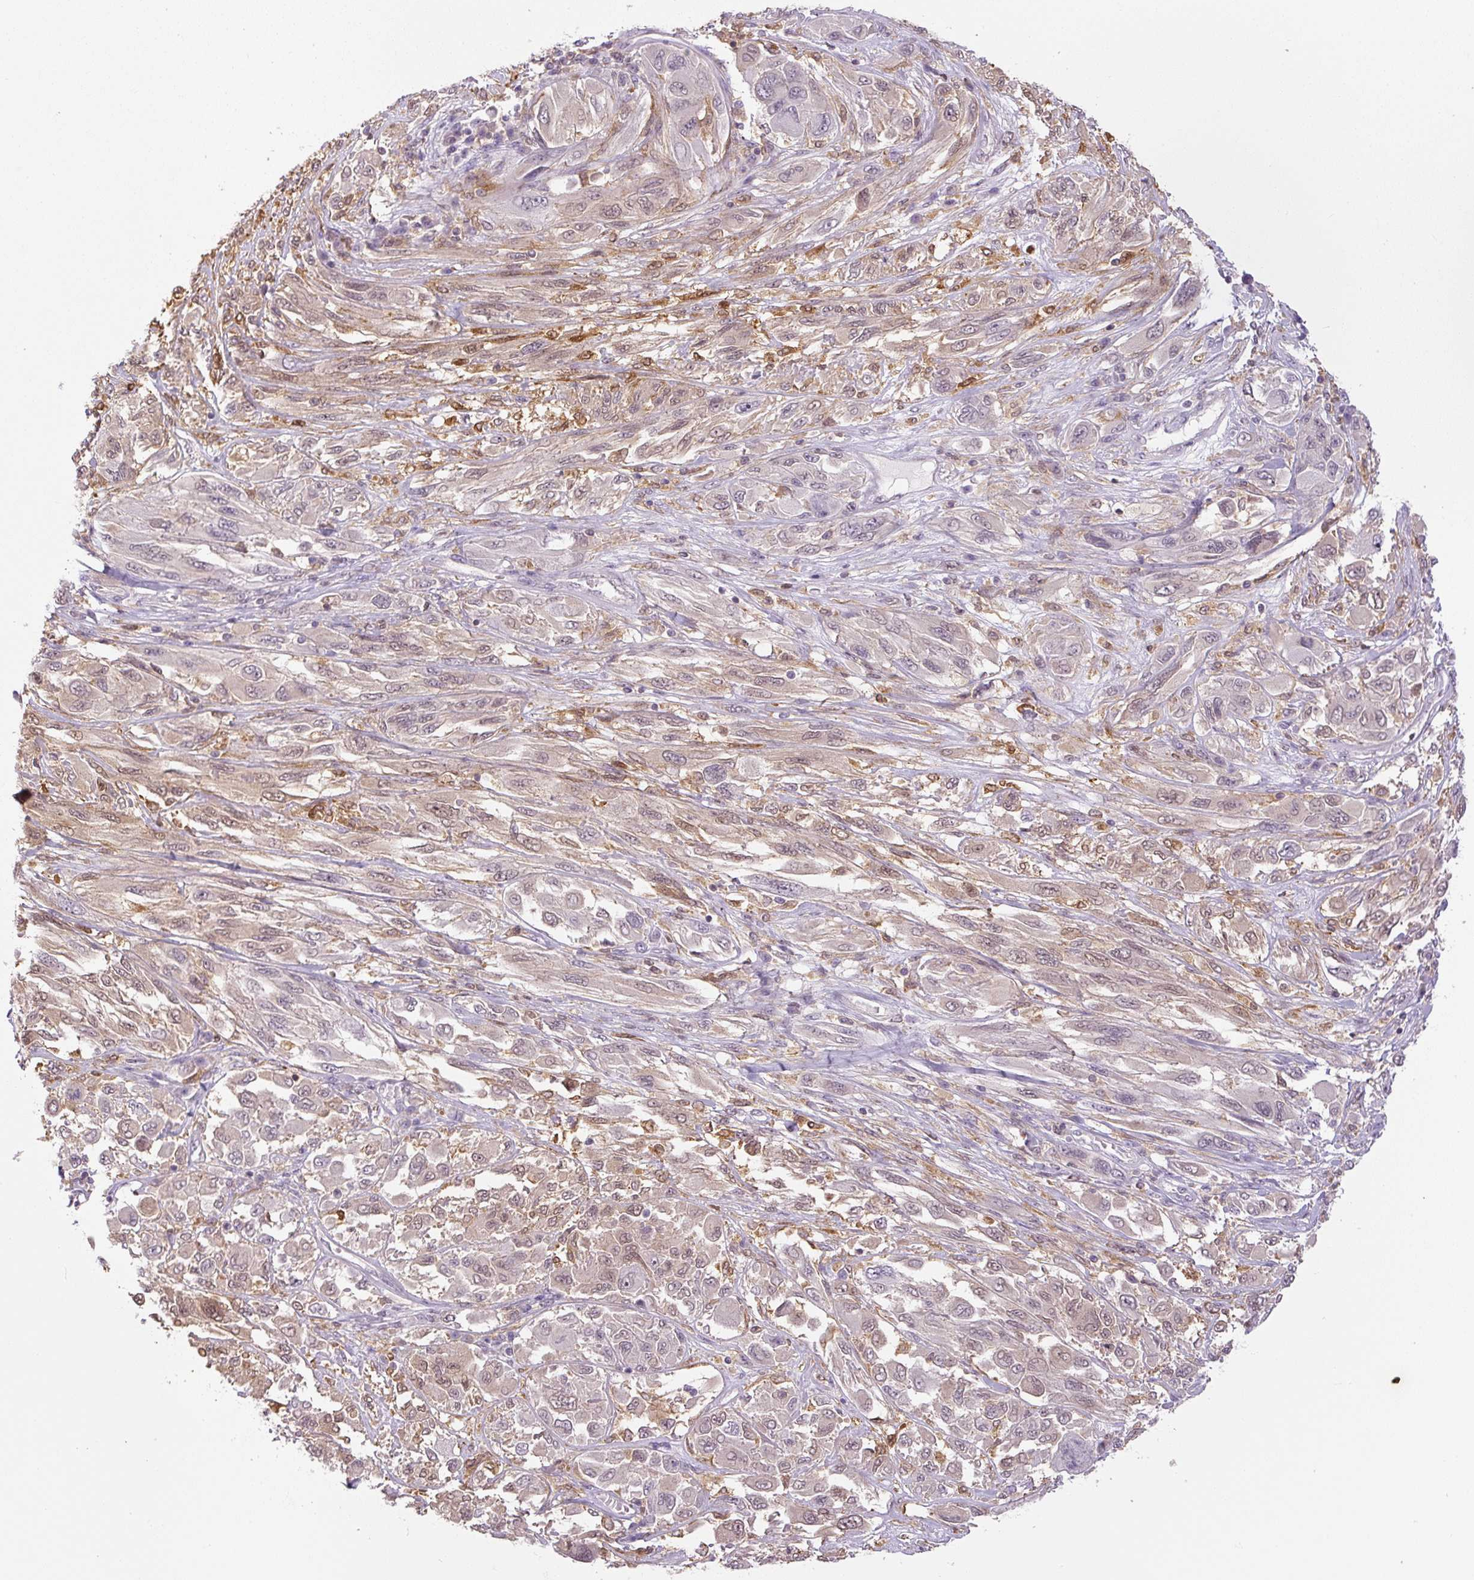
{"staining": {"intensity": "weak", "quantity": "<25%", "location": "nuclear"}, "tissue": "melanoma", "cell_type": "Tumor cells", "image_type": "cancer", "snomed": [{"axis": "morphology", "description": "Malignant melanoma, NOS"}, {"axis": "topography", "description": "Skin"}], "caption": "Tumor cells are negative for brown protein staining in malignant melanoma.", "gene": "SPSB2", "patient": {"sex": "female", "age": 91}}